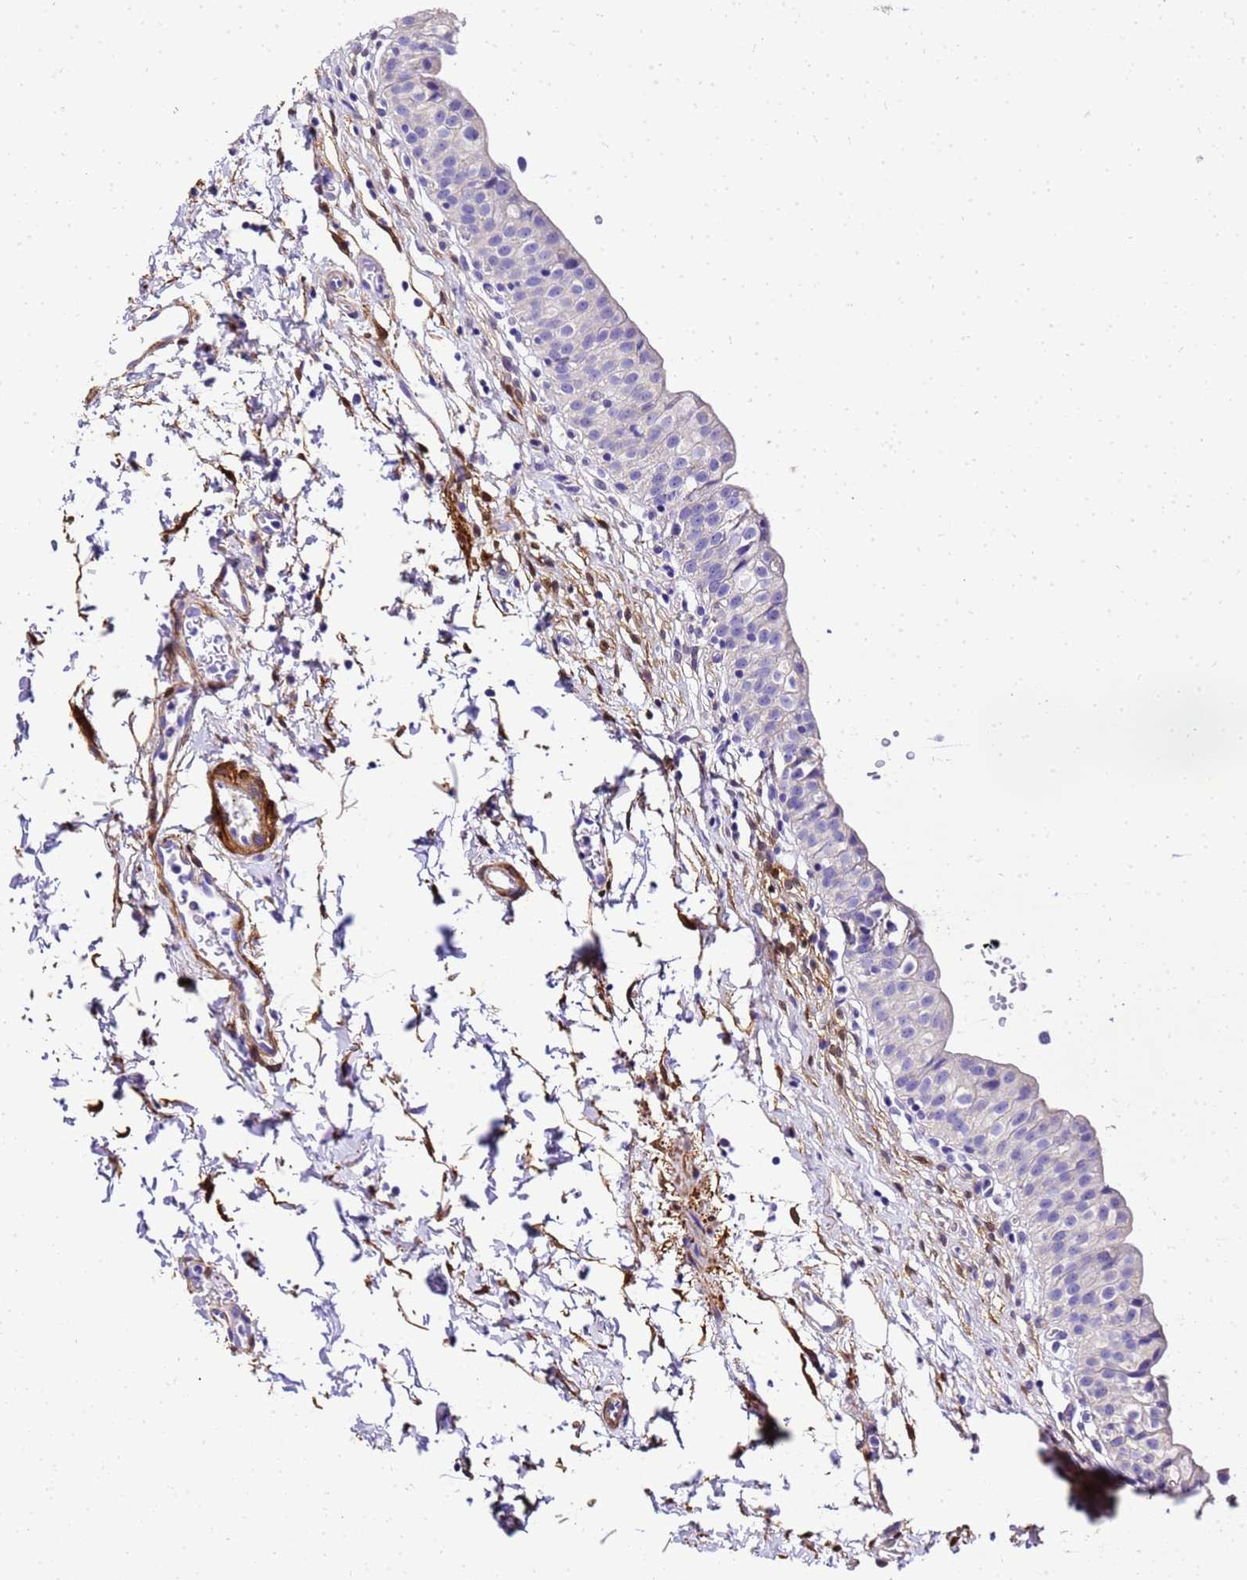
{"staining": {"intensity": "negative", "quantity": "none", "location": "none"}, "tissue": "urinary bladder", "cell_type": "Urothelial cells", "image_type": "normal", "snomed": [{"axis": "morphology", "description": "Normal tissue, NOS"}, {"axis": "topography", "description": "Urinary bladder"}, {"axis": "topography", "description": "Peripheral nerve tissue"}], "caption": "Immunohistochemistry image of unremarkable human urinary bladder stained for a protein (brown), which displays no positivity in urothelial cells. The staining was performed using DAB (3,3'-diaminobenzidine) to visualize the protein expression in brown, while the nuclei were stained in blue with hematoxylin (Magnification: 20x).", "gene": "HSPB6", "patient": {"sex": "male", "age": 55}}